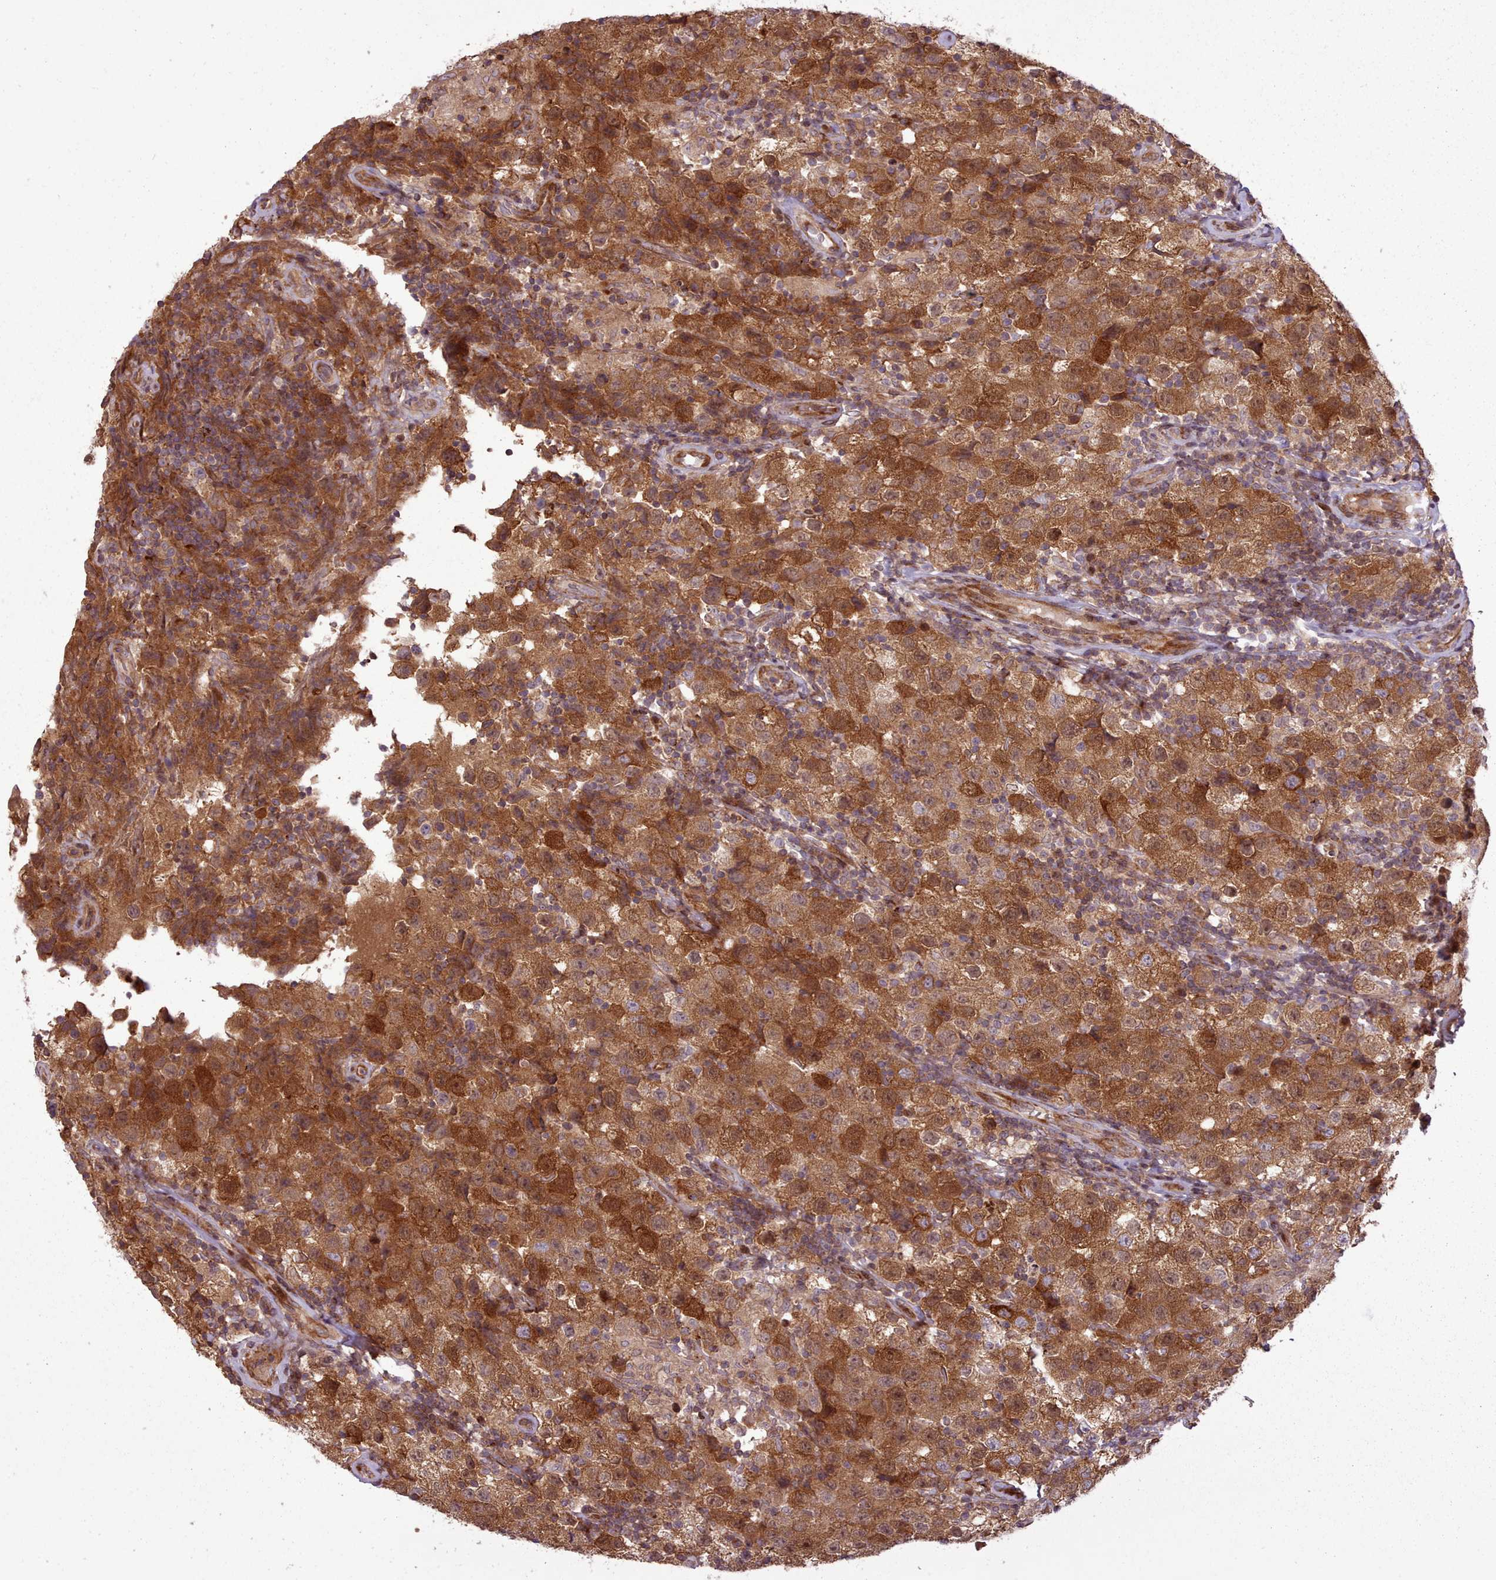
{"staining": {"intensity": "strong", "quantity": ">75%", "location": "cytoplasmic/membranous,nuclear"}, "tissue": "testis cancer", "cell_type": "Tumor cells", "image_type": "cancer", "snomed": [{"axis": "morphology", "description": "Seminoma, NOS"}, {"axis": "morphology", "description": "Carcinoma, Embryonal, NOS"}, {"axis": "topography", "description": "Testis"}], "caption": "DAB (3,3'-diaminobenzidine) immunohistochemical staining of human embryonal carcinoma (testis) exhibits strong cytoplasmic/membranous and nuclear protein staining in about >75% of tumor cells.", "gene": "NLRP7", "patient": {"sex": "male", "age": 41}}